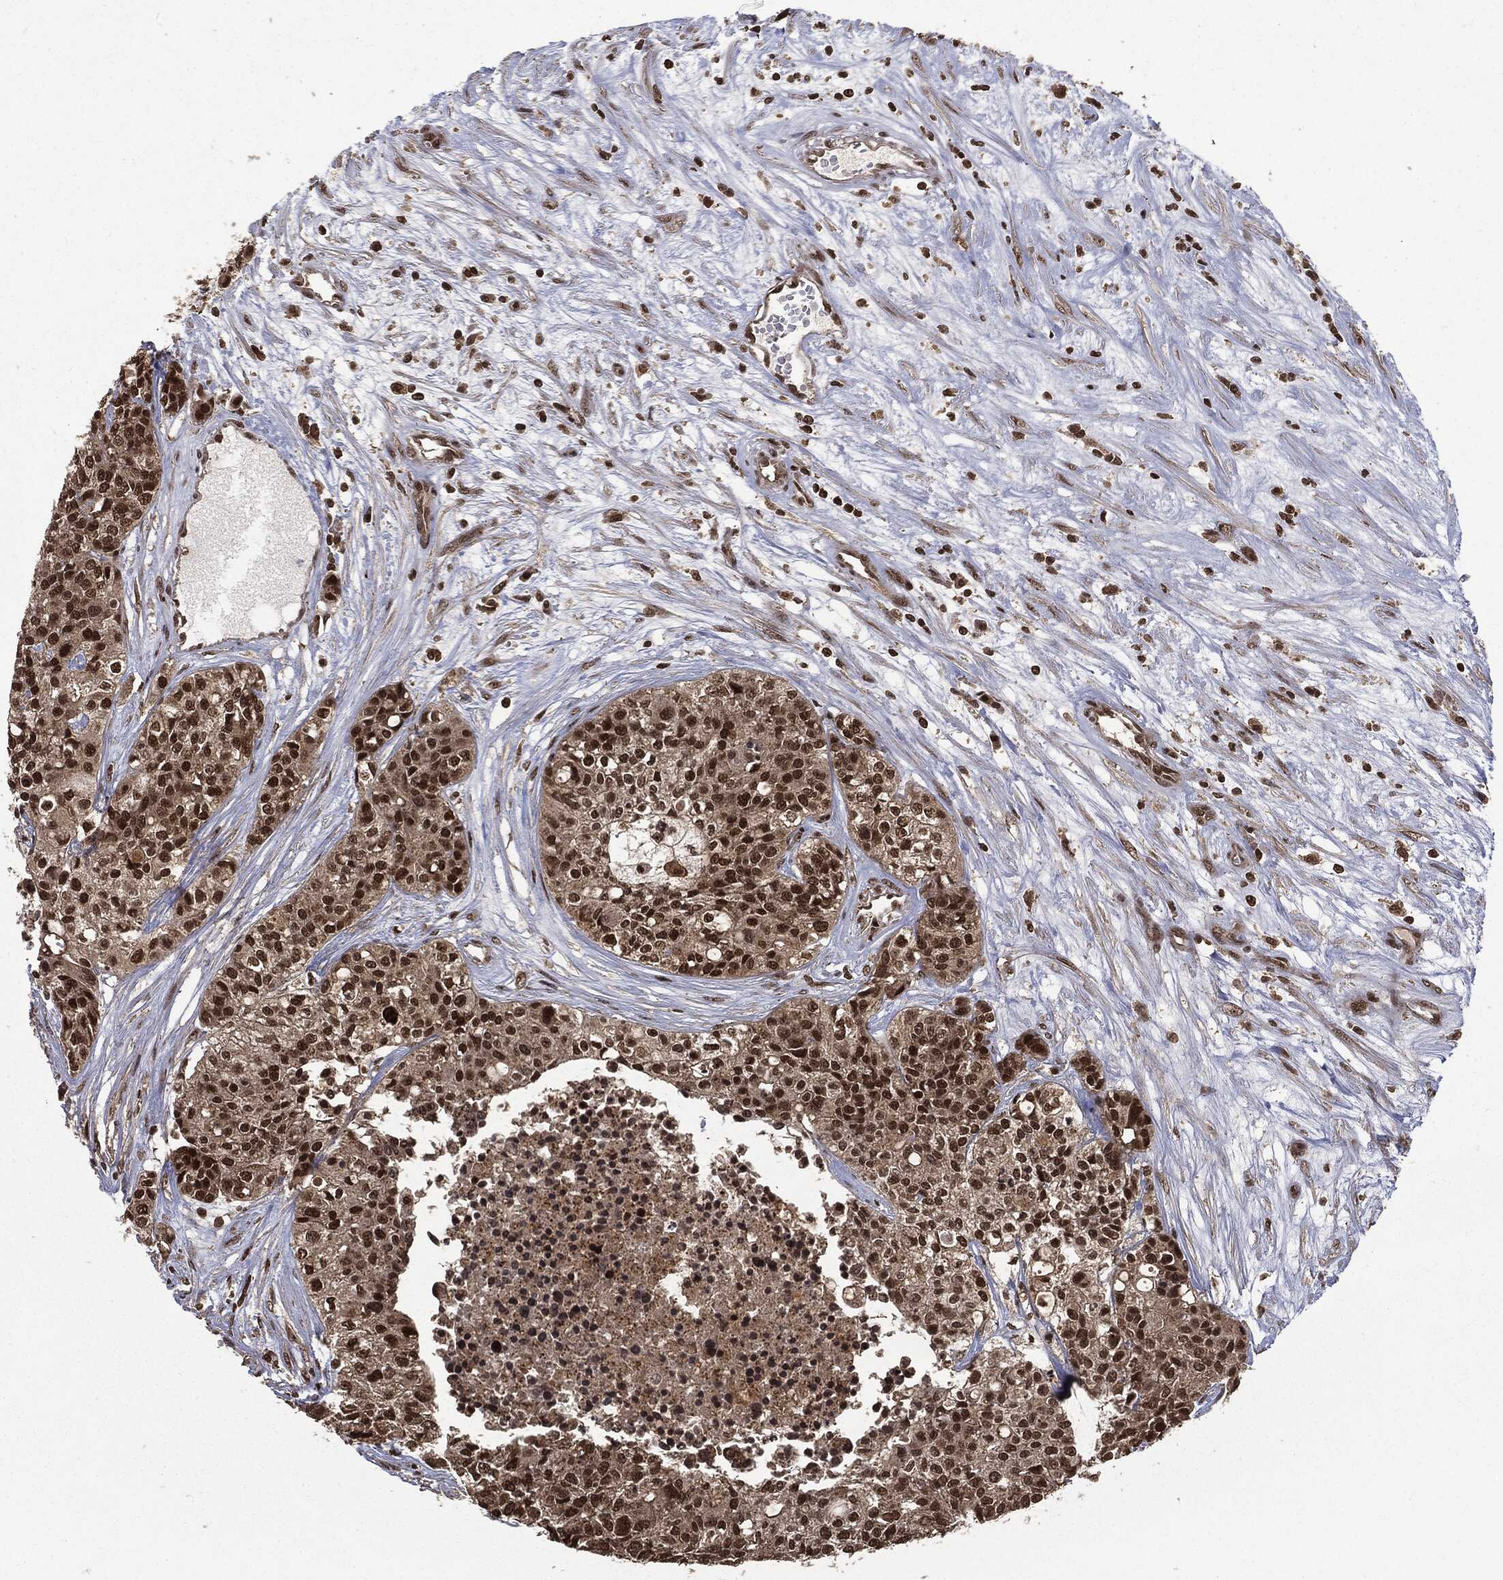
{"staining": {"intensity": "strong", "quantity": ">75%", "location": "nuclear"}, "tissue": "carcinoid", "cell_type": "Tumor cells", "image_type": "cancer", "snomed": [{"axis": "morphology", "description": "Carcinoid, malignant, NOS"}, {"axis": "topography", "description": "Colon"}], "caption": "Immunohistochemistry staining of carcinoid (malignant), which reveals high levels of strong nuclear positivity in approximately >75% of tumor cells indicating strong nuclear protein positivity. The staining was performed using DAB (3,3'-diaminobenzidine) (brown) for protein detection and nuclei were counterstained in hematoxylin (blue).", "gene": "CTDP1", "patient": {"sex": "male", "age": 81}}